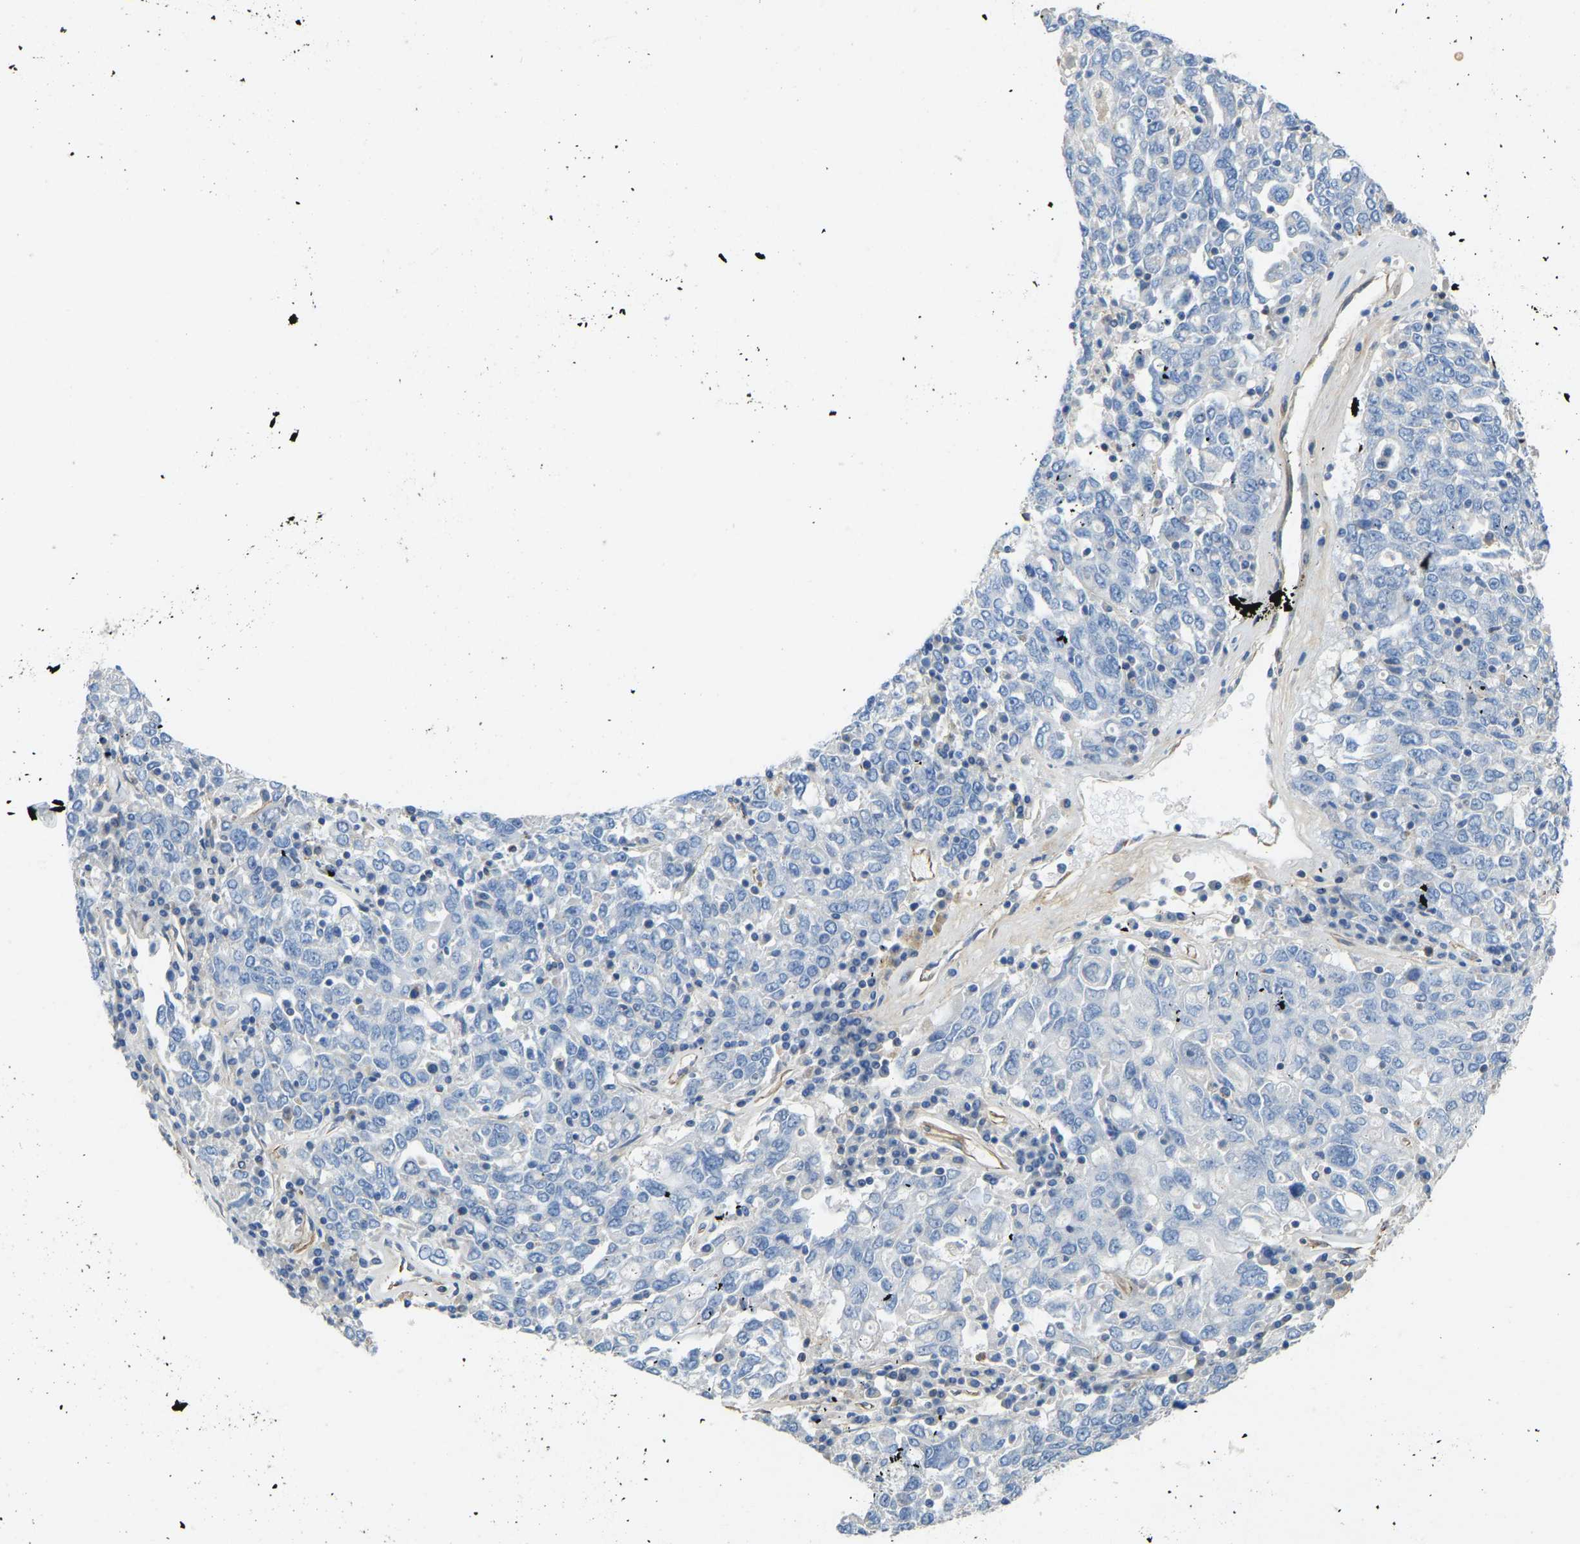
{"staining": {"intensity": "negative", "quantity": "none", "location": "none"}, "tissue": "ovarian cancer", "cell_type": "Tumor cells", "image_type": "cancer", "snomed": [{"axis": "morphology", "description": "Carcinoma, endometroid"}, {"axis": "topography", "description": "Ovary"}], "caption": "An immunohistochemistry (IHC) histopathology image of ovarian cancer (endometroid carcinoma) is shown. There is no staining in tumor cells of ovarian cancer (endometroid carcinoma). (DAB (3,3'-diaminobenzidine) immunohistochemistry, high magnification).", "gene": "TECTA", "patient": {"sex": "female", "age": 62}}